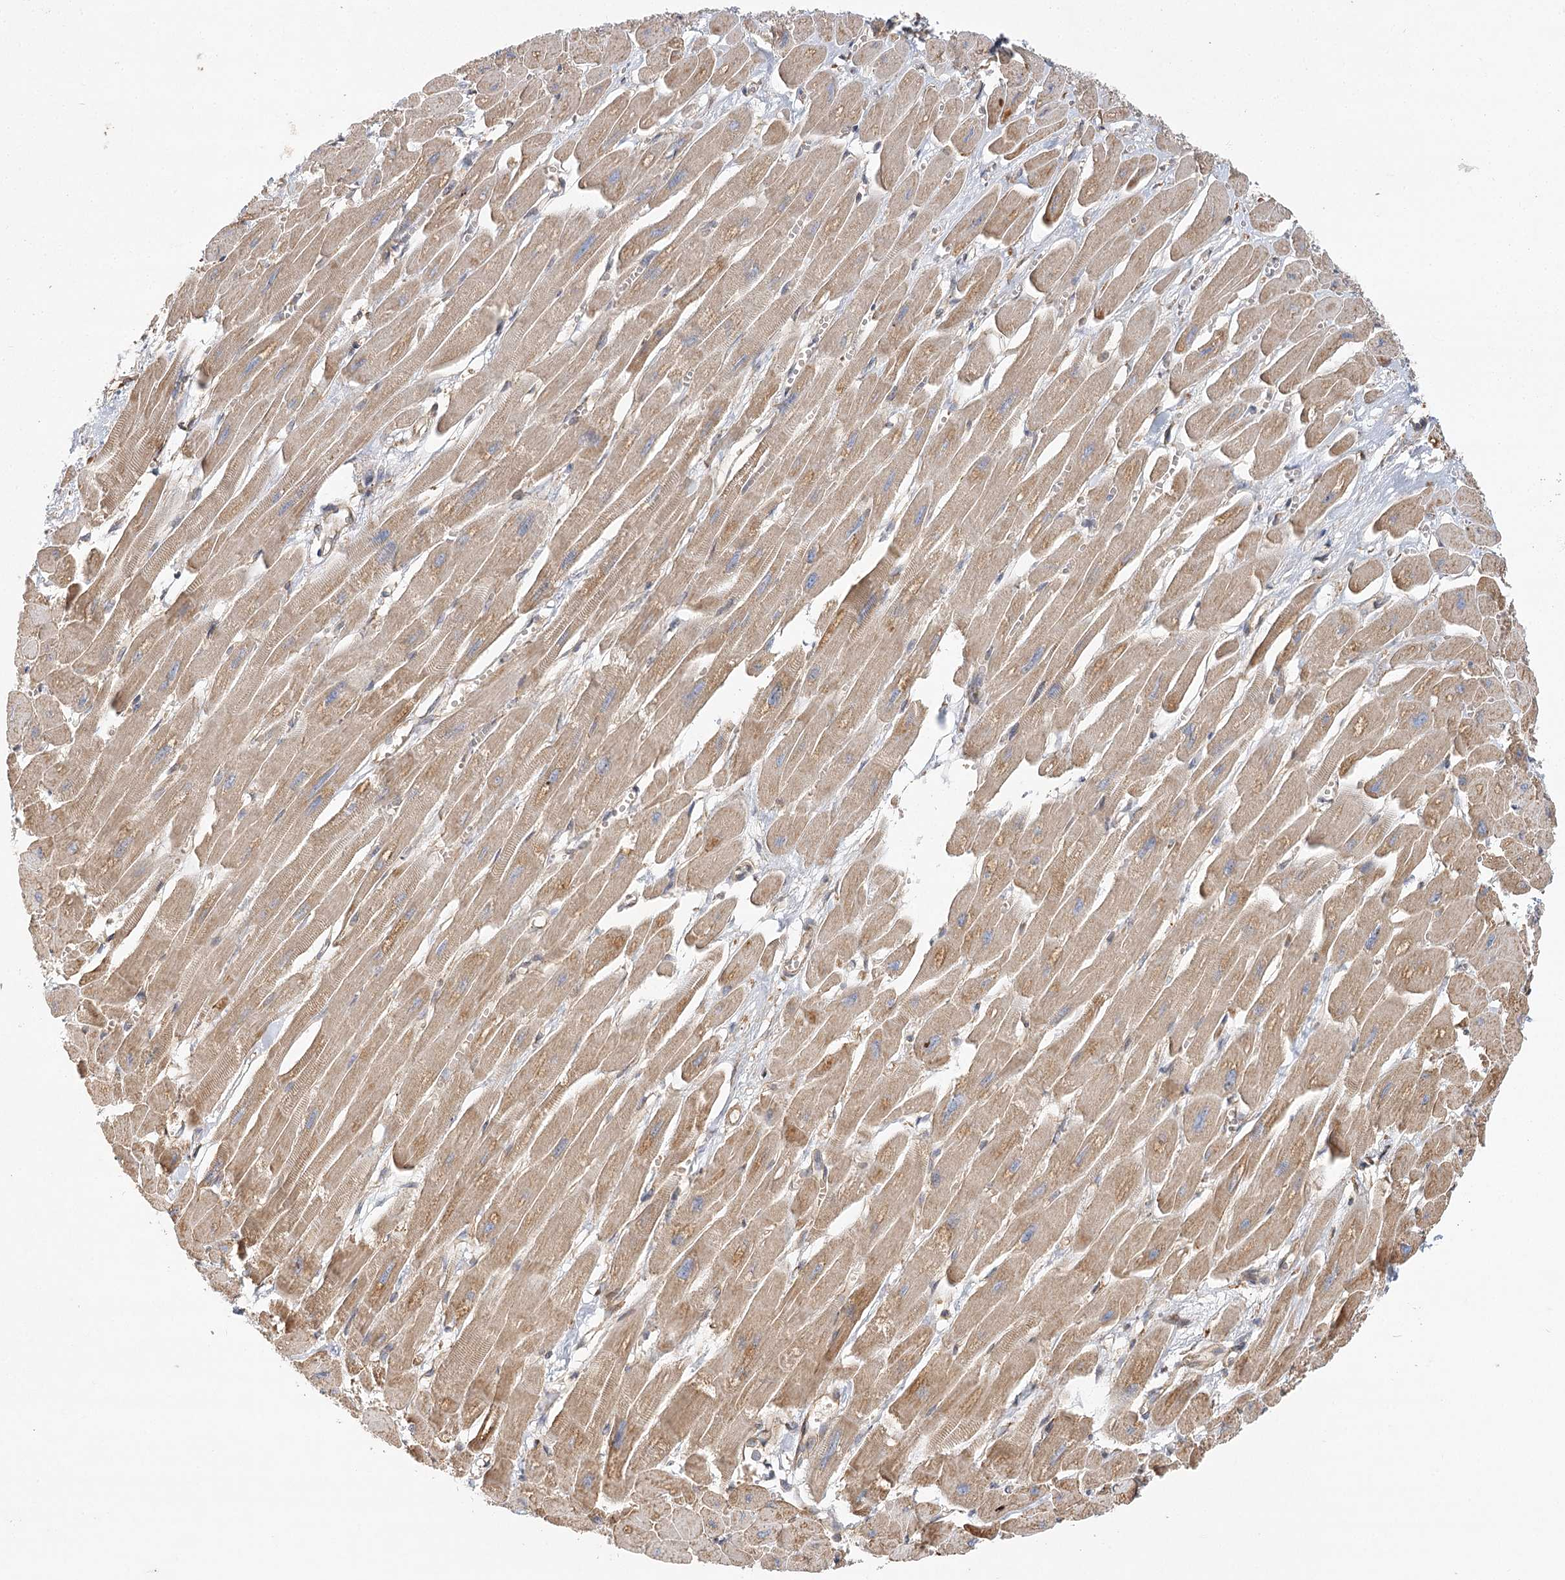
{"staining": {"intensity": "moderate", "quantity": ">75%", "location": "cytoplasmic/membranous"}, "tissue": "heart muscle", "cell_type": "Cardiomyocytes", "image_type": "normal", "snomed": [{"axis": "morphology", "description": "Normal tissue, NOS"}, {"axis": "topography", "description": "Heart"}], "caption": "Approximately >75% of cardiomyocytes in unremarkable human heart muscle display moderate cytoplasmic/membranous protein positivity as visualized by brown immunohistochemical staining.", "gene": "ZFYVE16", "patient": {"sex": "female", "age": 54}}